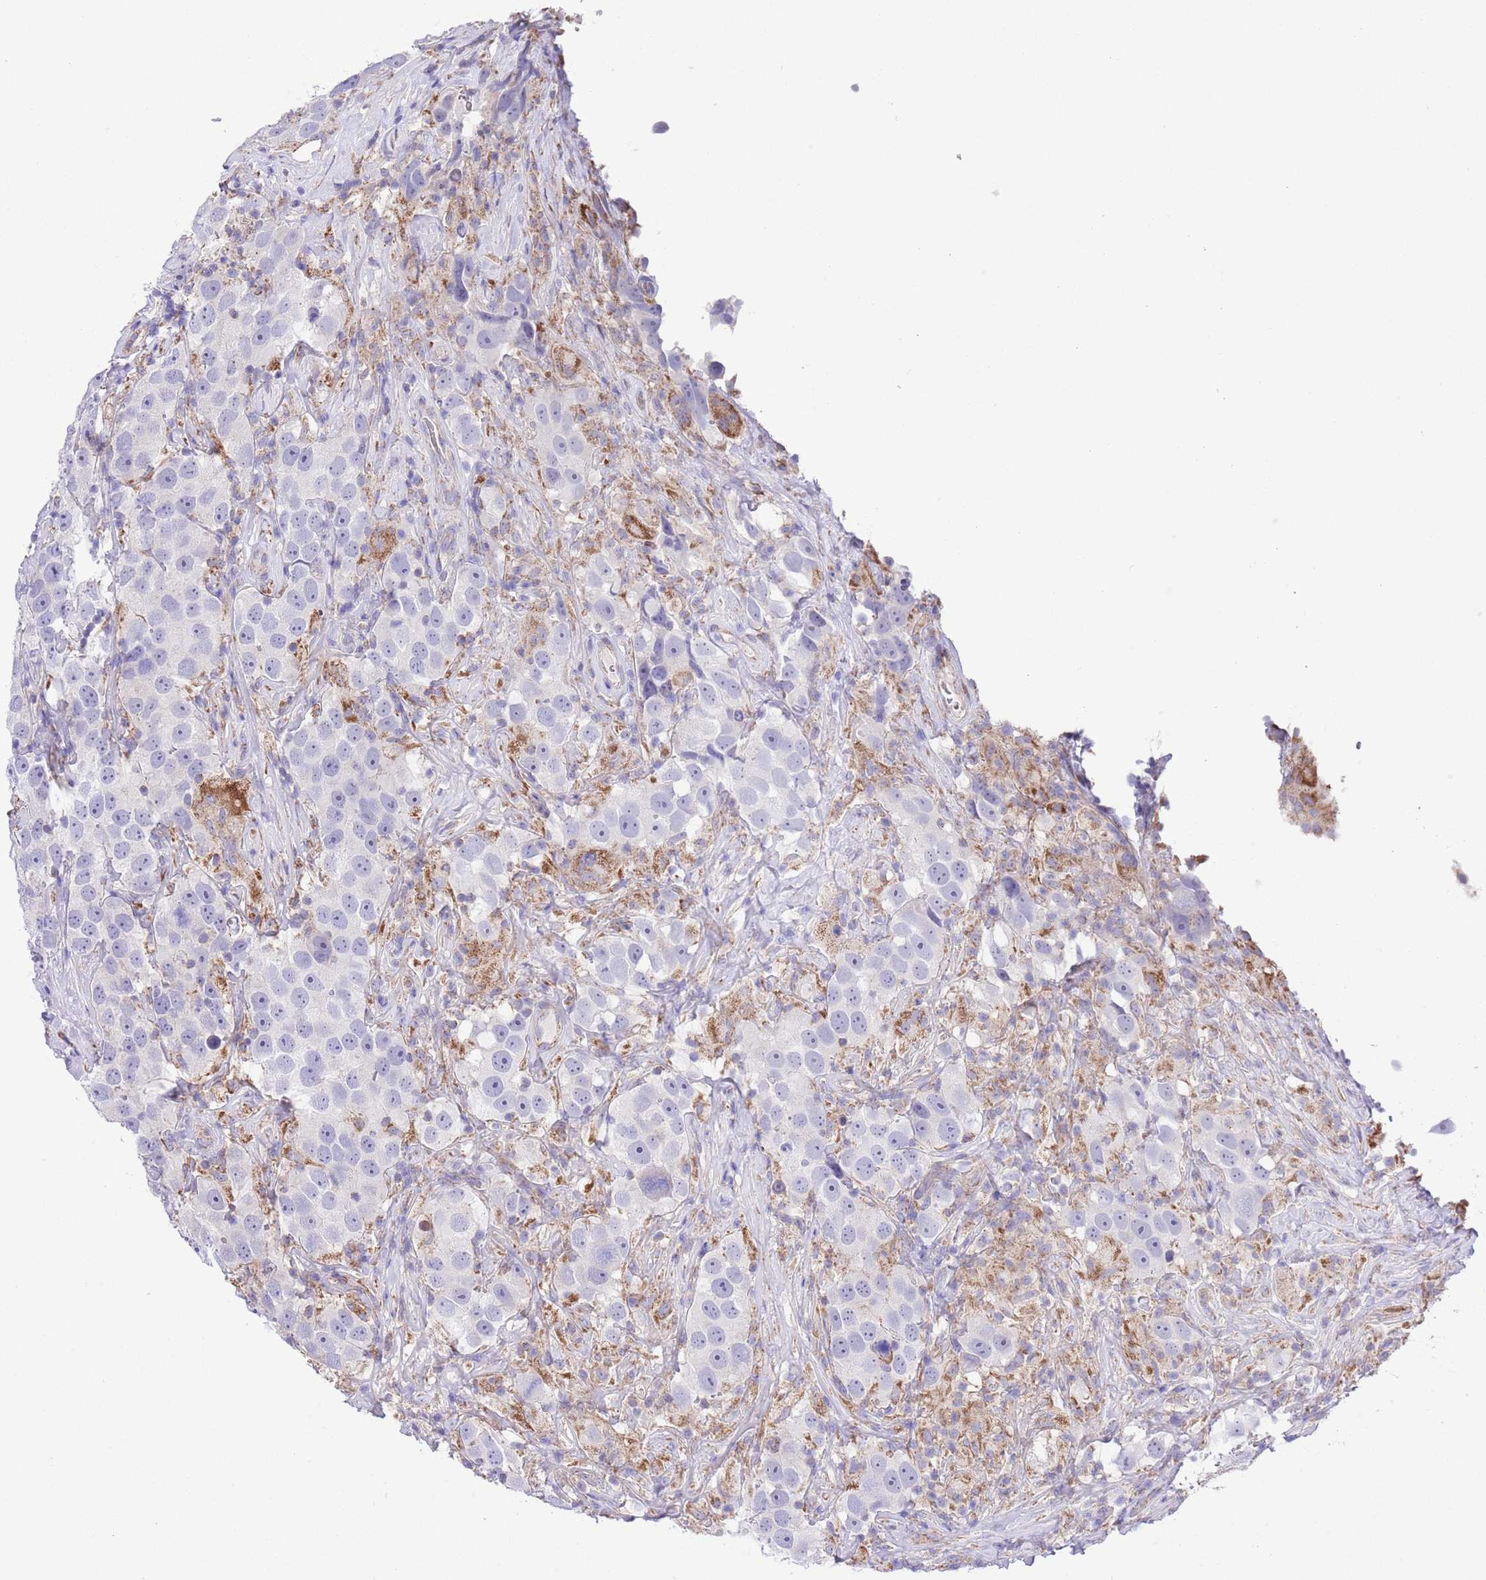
{"staining": {"intensity": "negative", "quantity": "none", "location": "none"}, "tissue": "testis cancer", "cell_type": "Tumor cells", "image_type": "cancer", "snomed": [{"axis": "morphology", "description": "Seminoma, NOS"}, {"axis": "topography", "description": "Testis"}], "caption": "Immunohistochemistry (IHC) of human testis seminoma reveals no expression in tumor cells.", "gene": "SS18L2", "patient": {"sex": "male", "age": 49}}